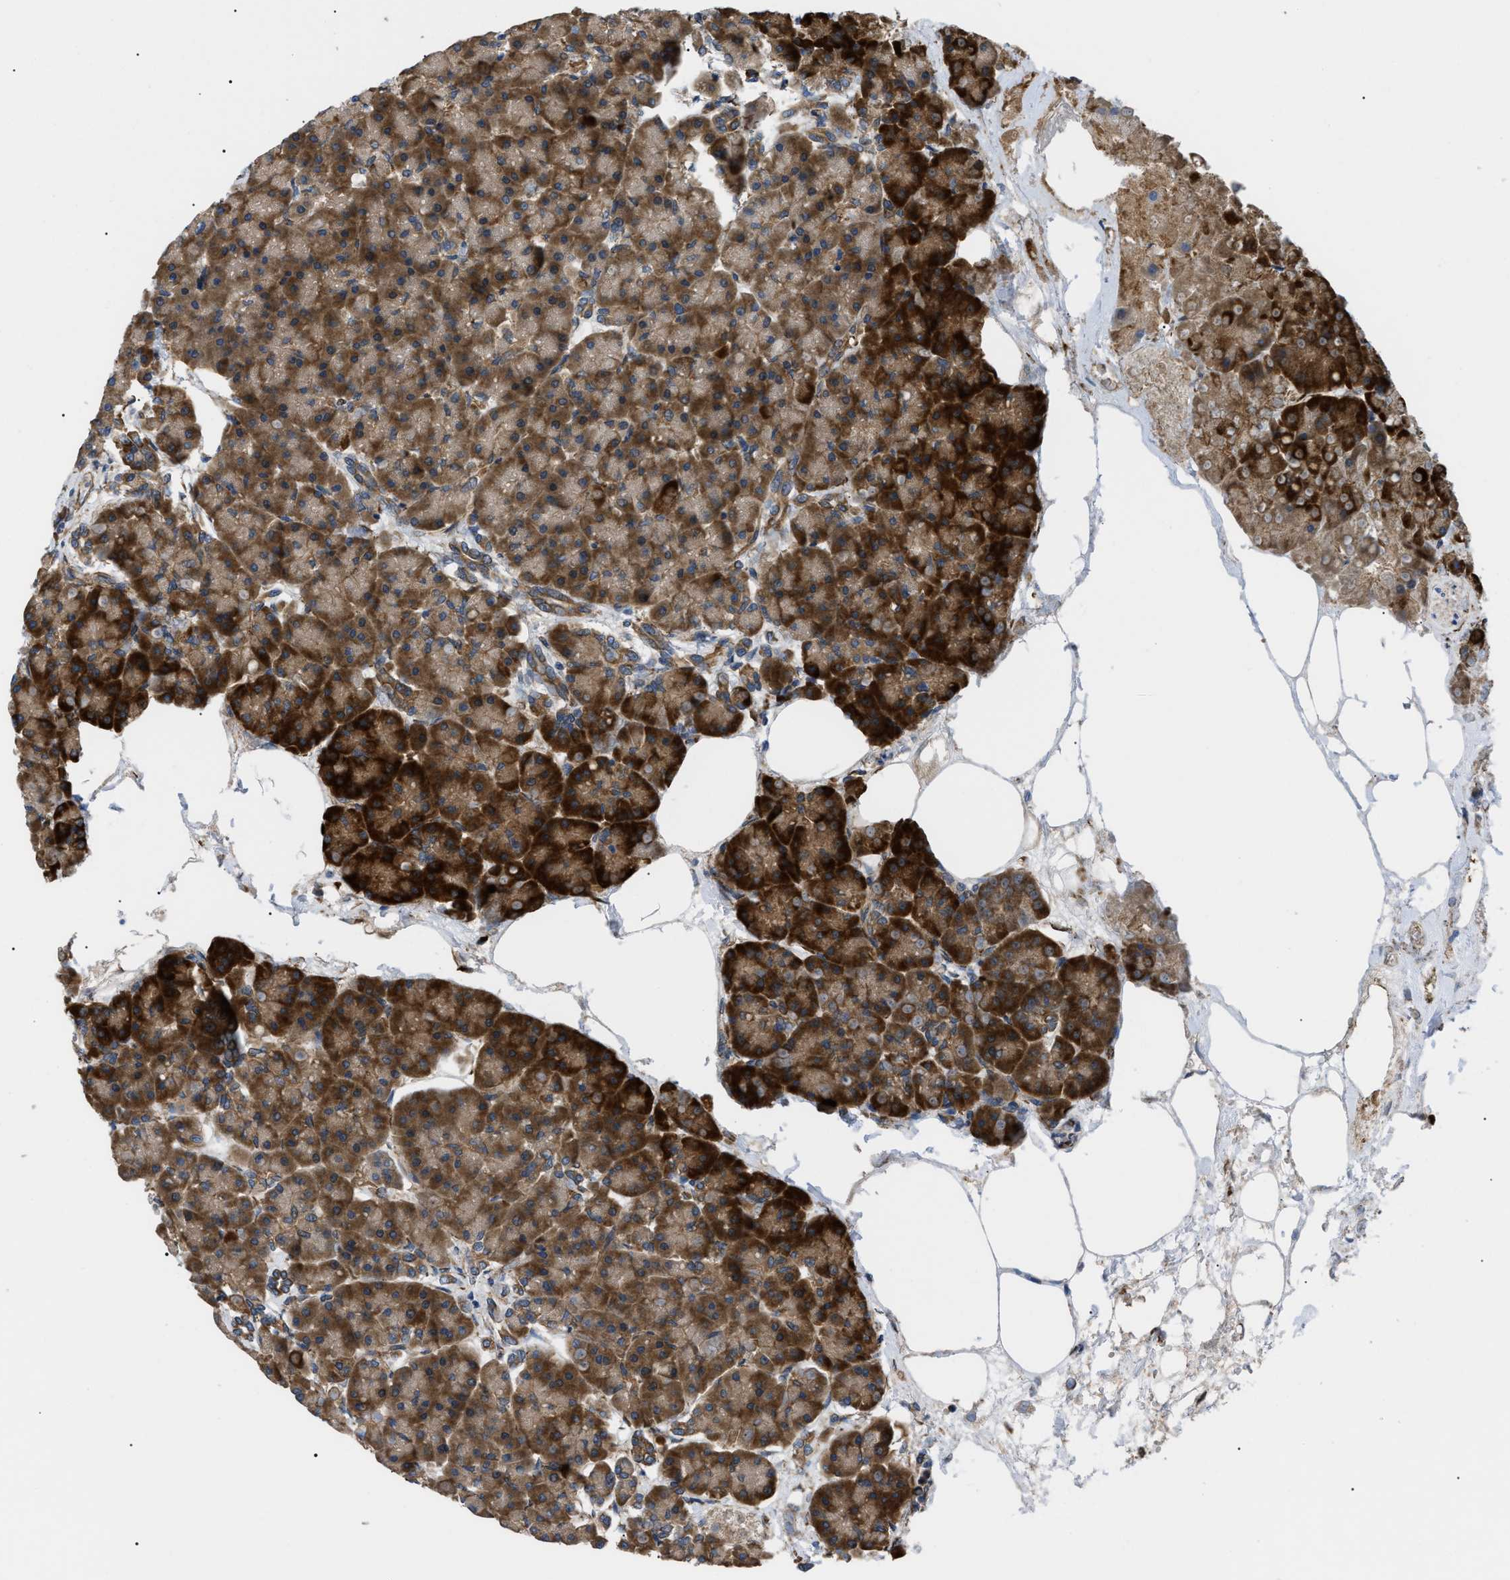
{"staining": {"intensity": "strong", "quantity": ">75%", "location": "cytoplasmic/membranous"}, "tissue": "pancreas", "cell_type": "Exocrine glandular cells", "image_type": "normal", "snomed": [{"axis": "morphology", "description": "Normal tissue, NOS"}, {"axis": "topography", "description": "Pancreas"}], "caption": "This is a micrograph of immunohistochemistry (IHC) staining of benign pancreas, which shows strong positivity in the cytoplasmic/membranous of exocrine glandular cells.", "gene": "MYO10", "patient": {"sex": "female", "age": 70}}